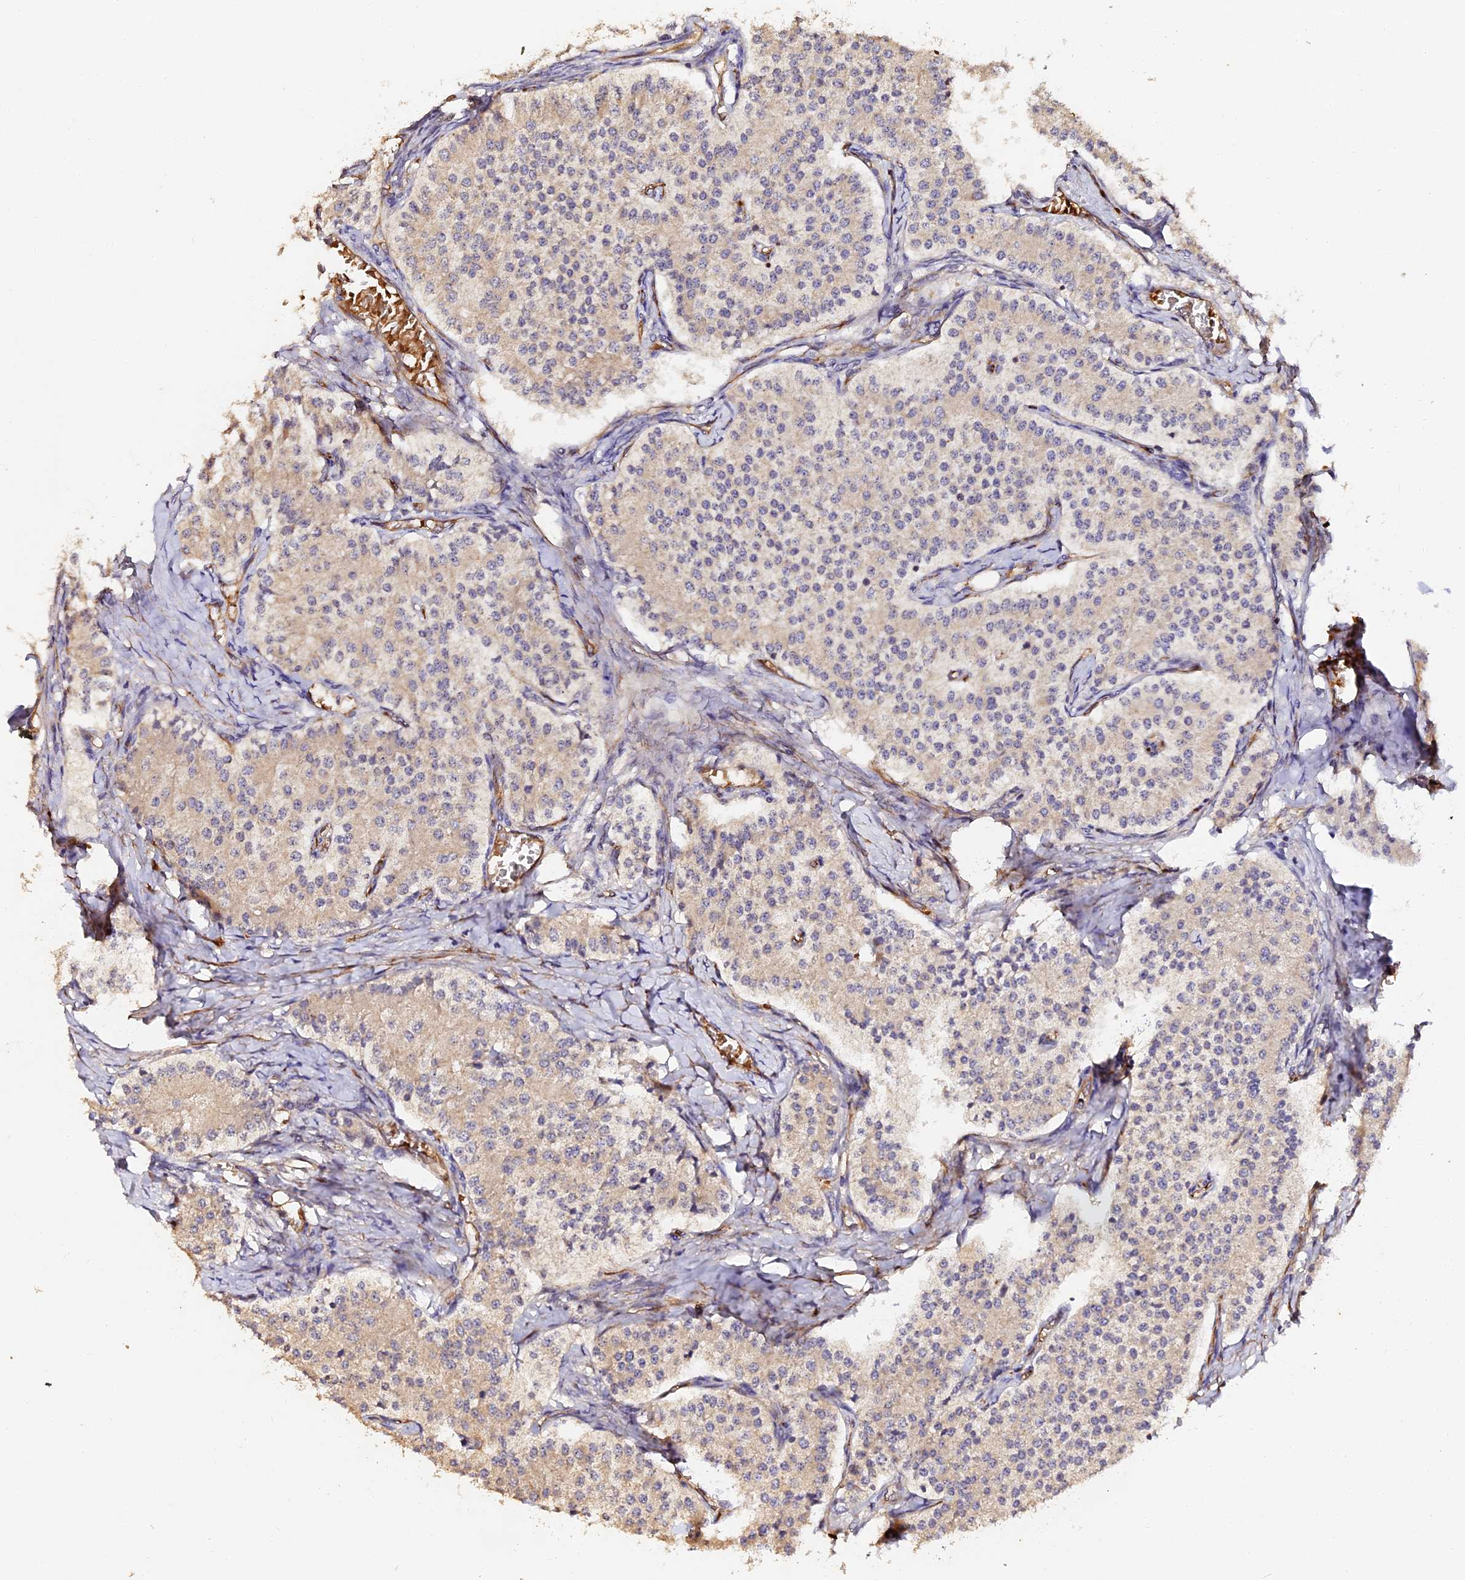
{"staining": {"intensity": "negative", "quantity": "none", "location": "none"}, "tissue": "carcinoid", "cell_type": "Tumor cells", "image_type": "cancer", "snomed": [{"axis": "morphology", "description": "Carcinoid, malignant, NOS"}, {"axis": "topography", "description": "Colon"}], "caption": "The photomicrograph exhibits no staining of tumor cells in carcinoid (malignant). The staining was performed using DAB to visualize the protein expression in brown, while the nuclei were stained in blue with hematoxylin (Magnification: 20x).", "gene": "TDO2", "patient": {"sex": "female", "age": 52}}